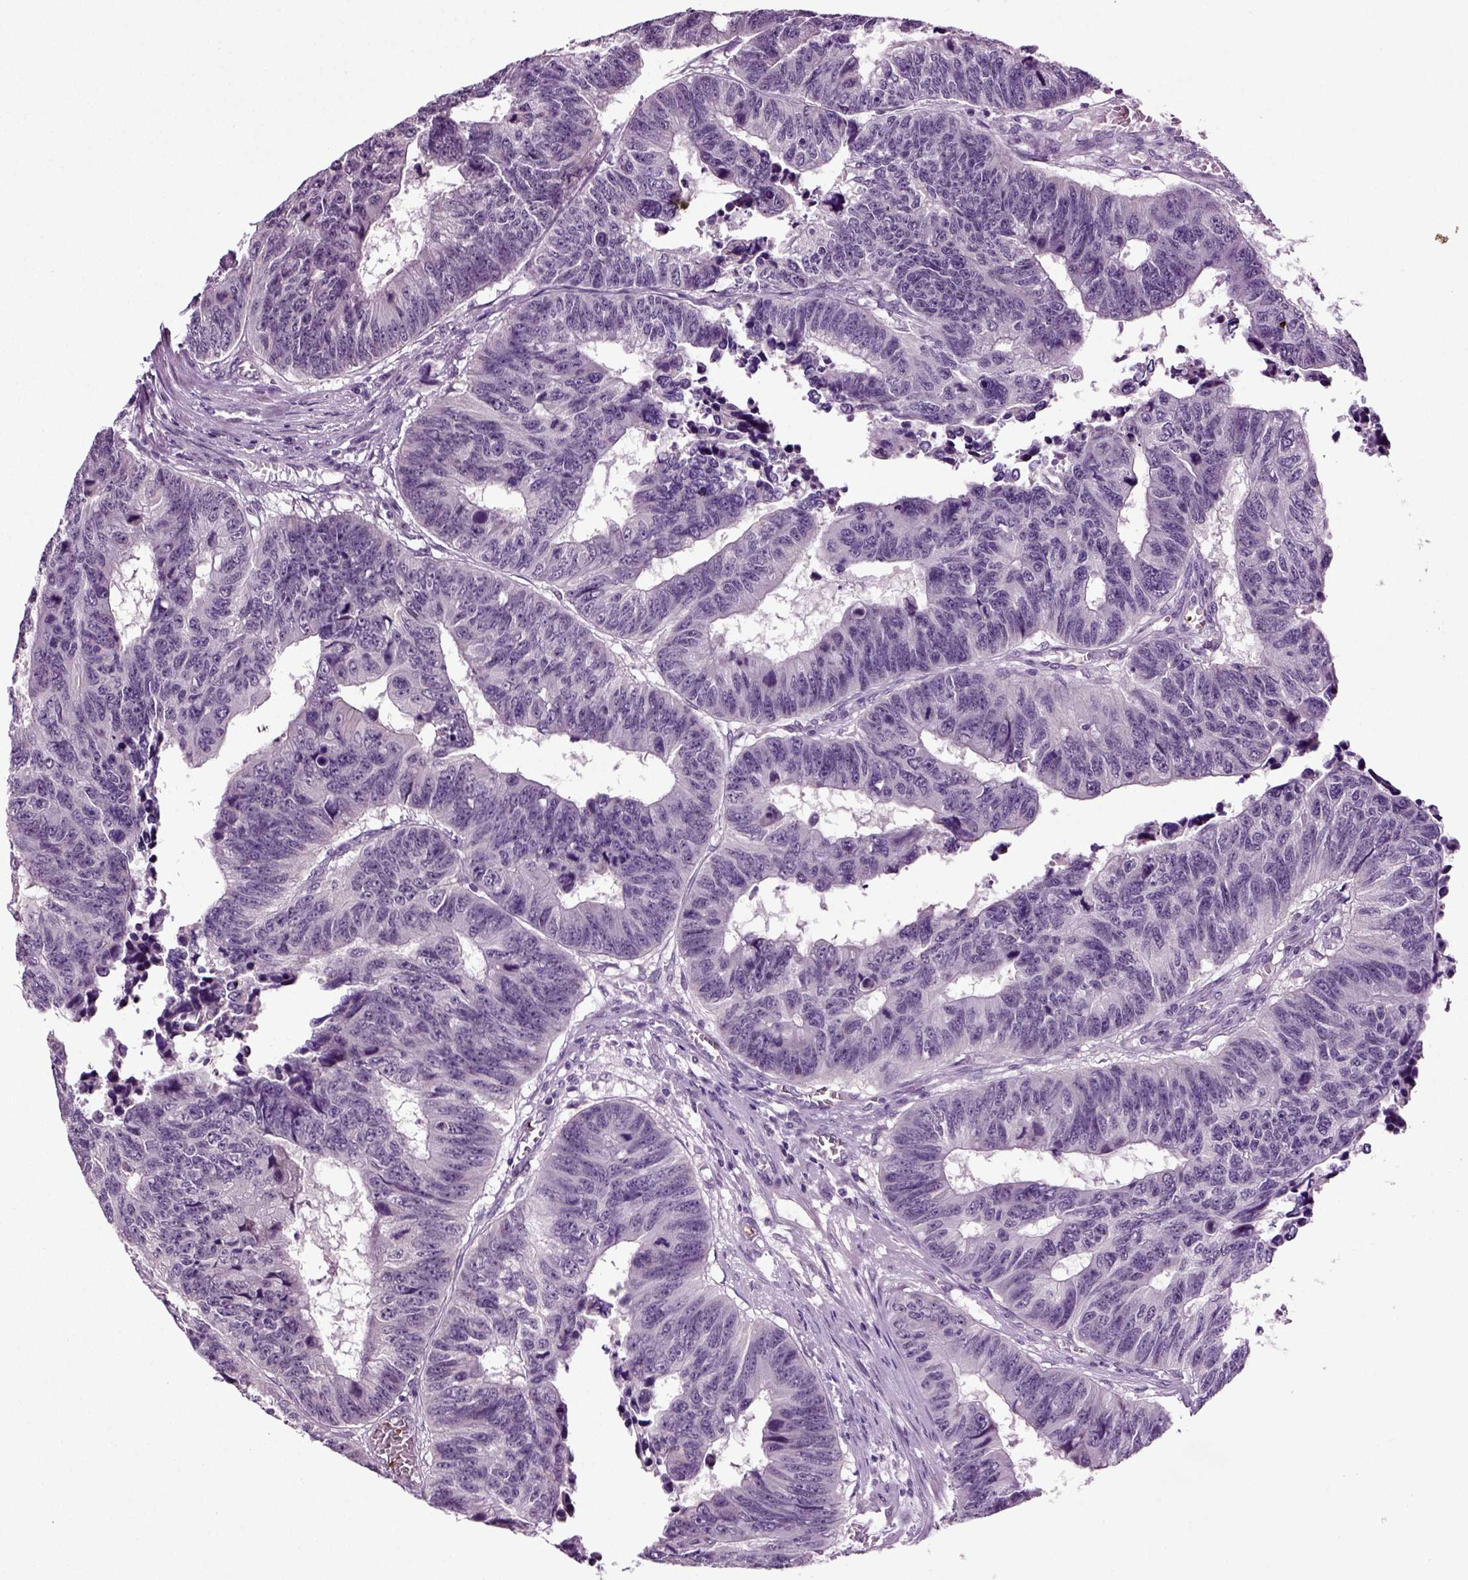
{"staining": {"intensity": "negative", "quantity": "none", "location": "none"}, "tissue": "colorectal cancer", "cell_type": "Tumor cells", "image_type": "cancer", "snomed": [{"axis": "morphology", "description": "Adenocarcinoma, NOS"}, {"axis": "topography", "description": "Rectum"}], "caption": "This is an IHC photomicrograph of human colorectal cancer. There is no expression in tumor cells.", "gene": "SPATA17", "patient": {"sex": "female", "age": 85}}